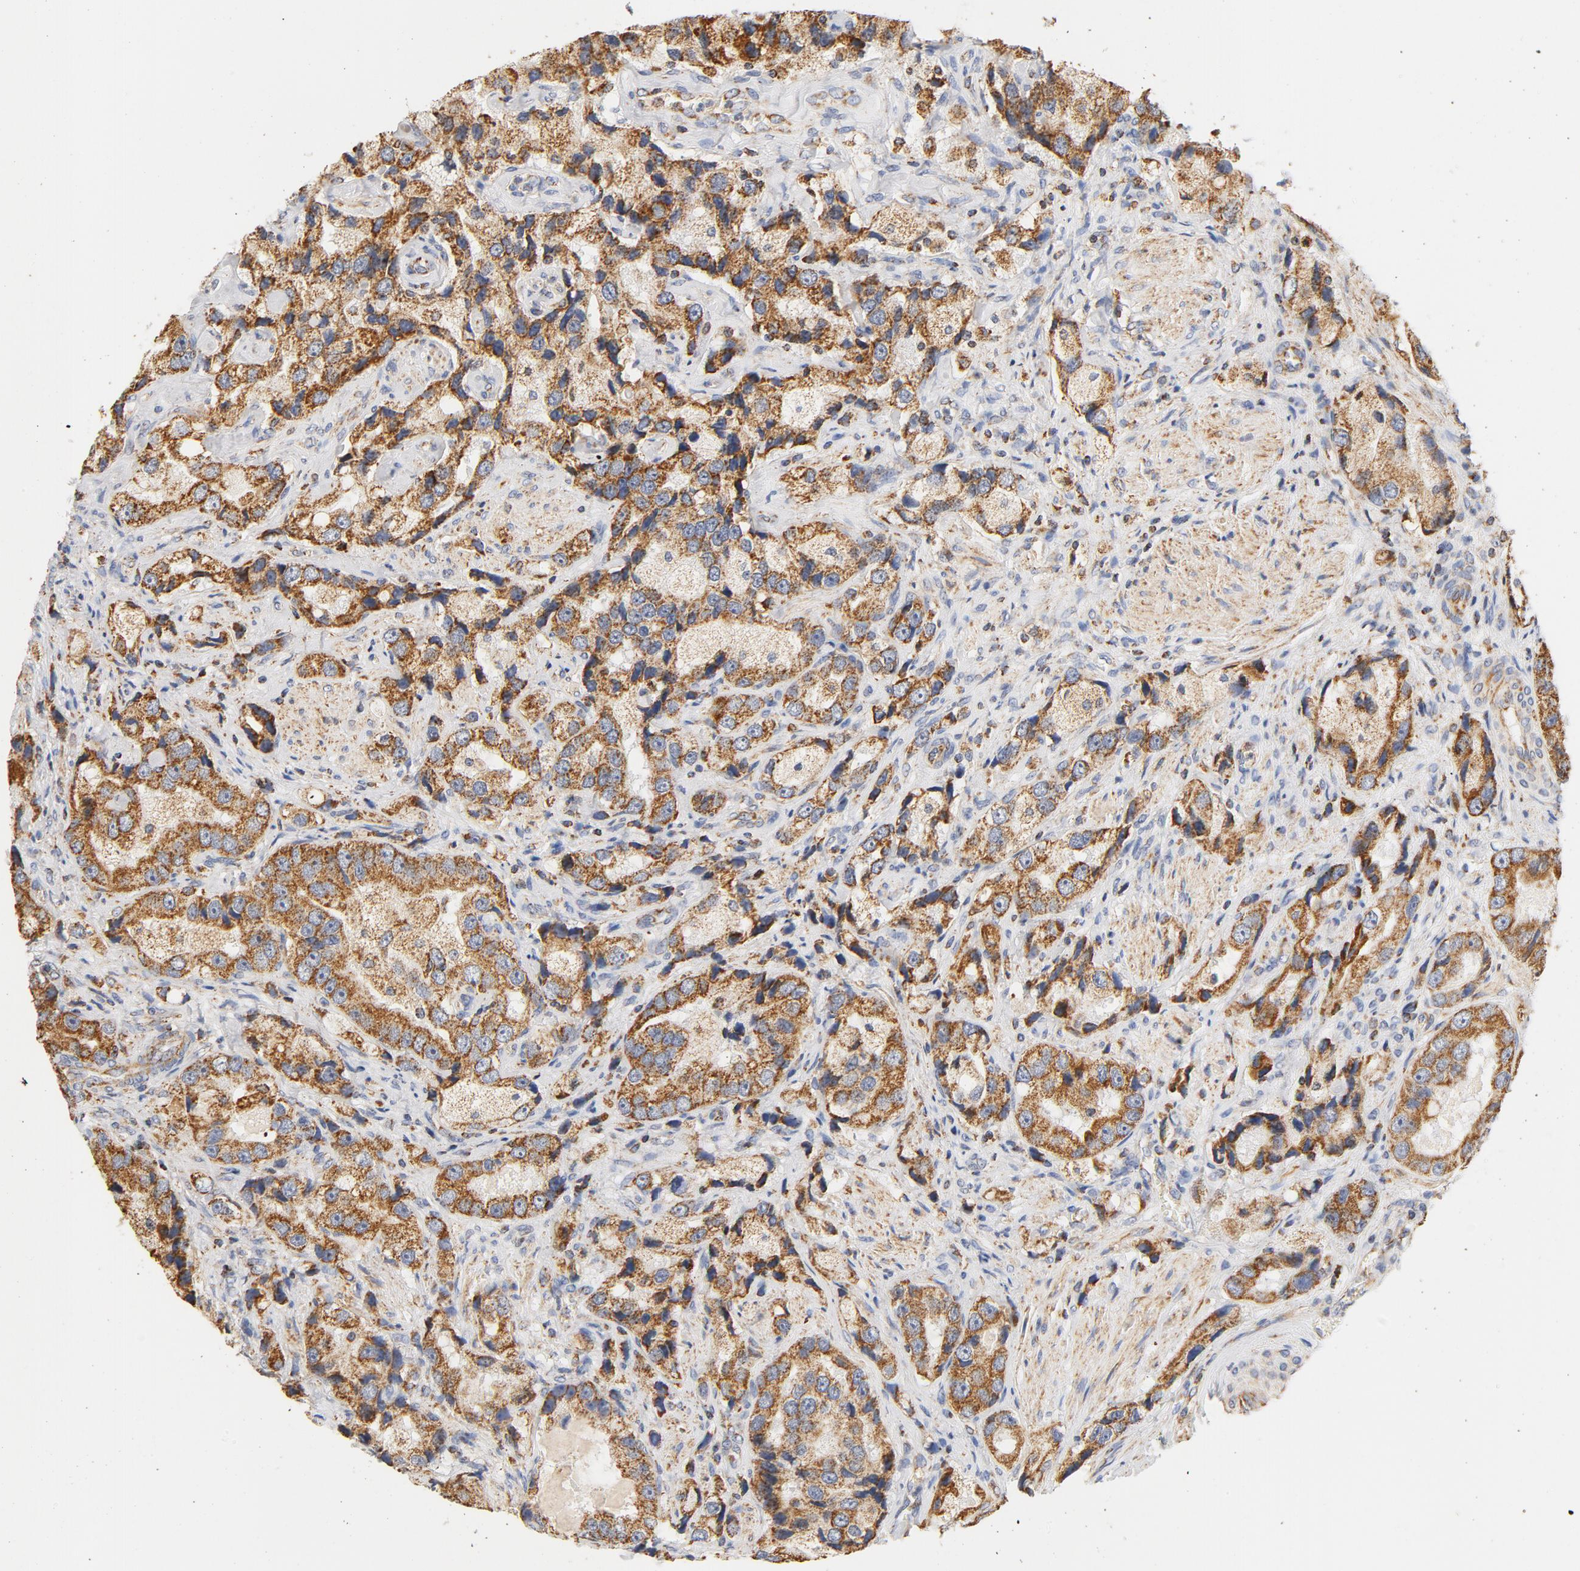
{"staining": {"intensity": "moderate", "quantity": ">75%", "location": "cytoplasmic/membranous"}, "tissue": "prostate cancer", "cell_type": "Tumor cells", "image_type": "cancer", "snomed": [{"axis": "morphology", "description": "Adenocarcinoma, High grade"}, {"axis": "topography", "description": "Prostate"}], "caption": "Immunohistochemistry (DAB) staining of high-grade adenocarcinoma (prostate) exhibits moderate cytoplasmic/membranous protein expression in about >75% of tumor cells. Nuclei are stained in blue.", "gene": "COX4I1", "patient": {"sex": "male", "age": 63}}